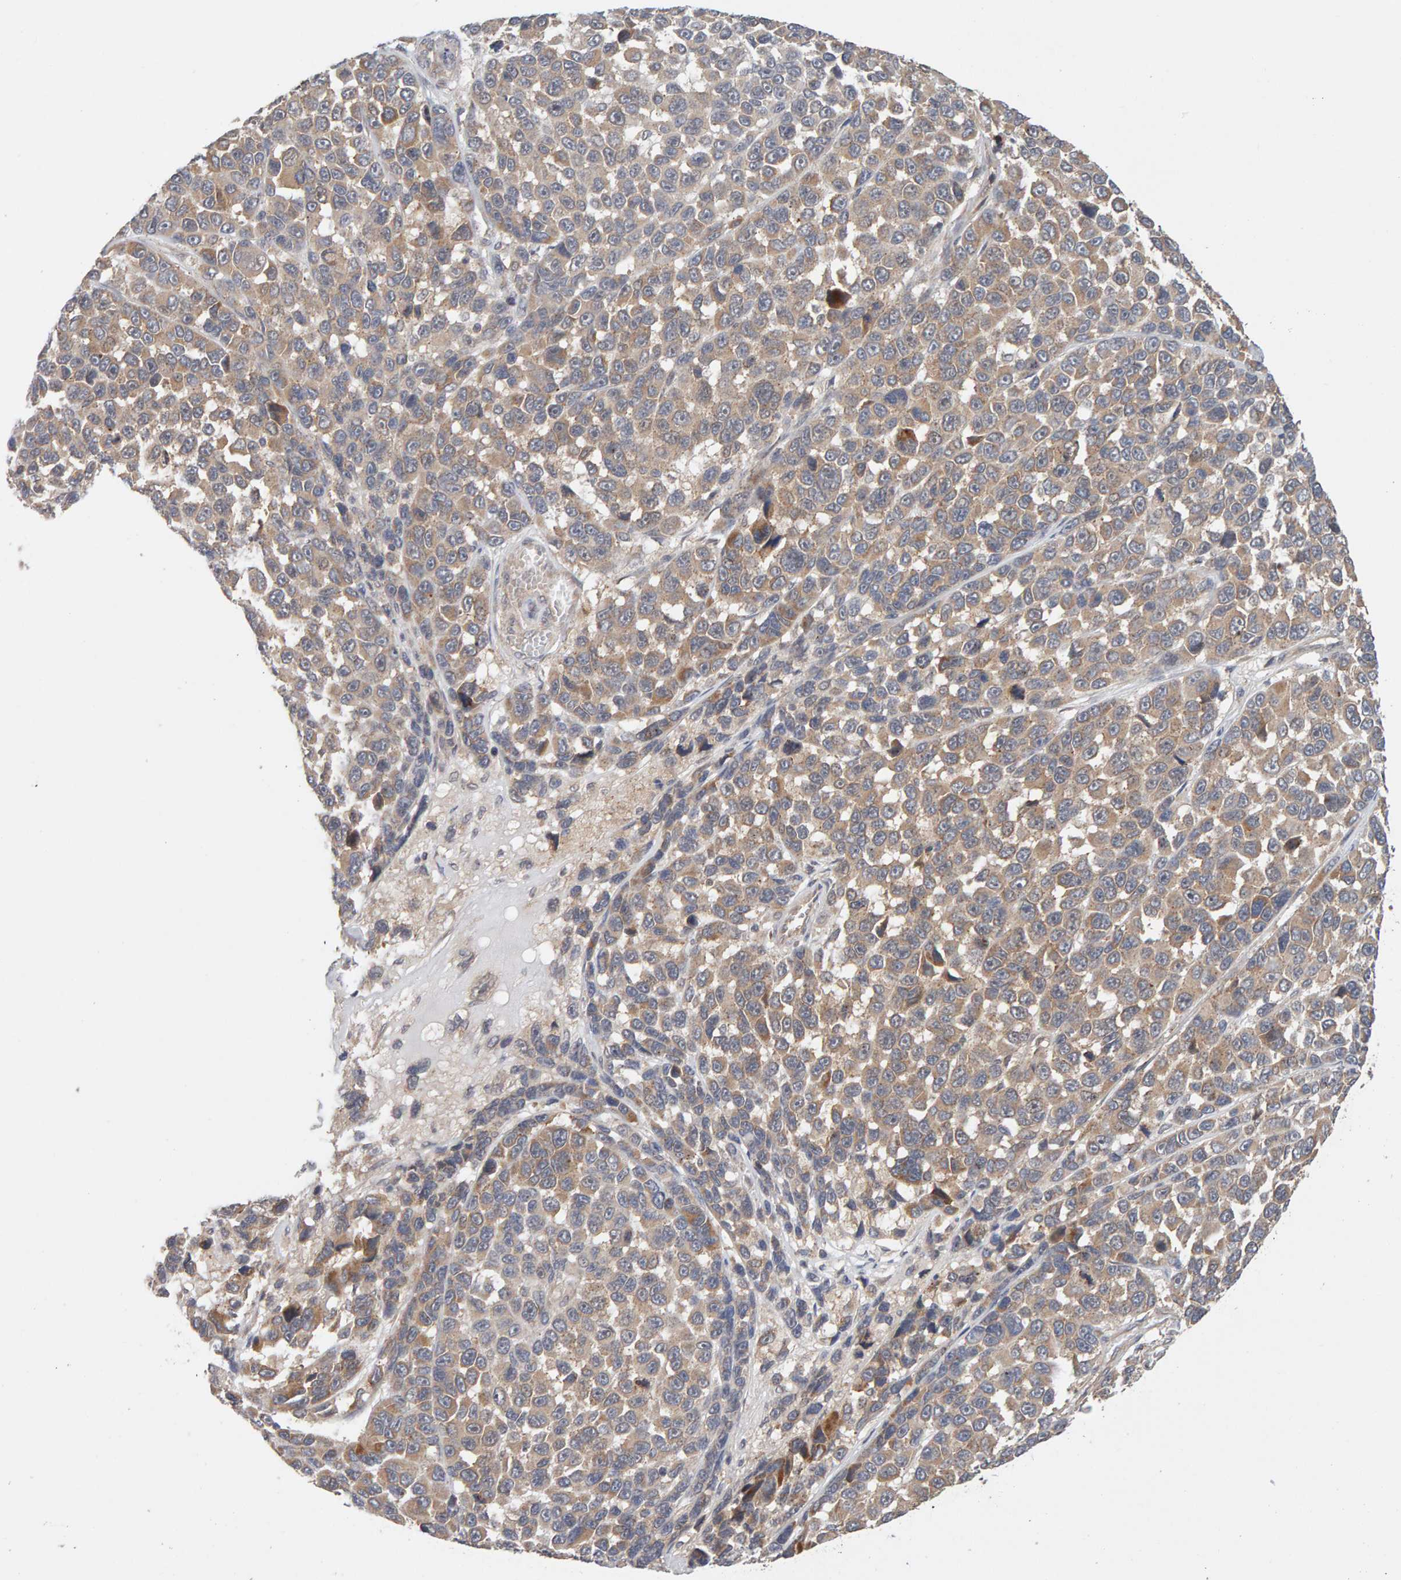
{"staining": {"intensity": "weak", "quantity": ">75%", "location": "cytoplasmic/membranous"}, "tissue": "melanoma", "cell_type": "Tumor cells", "image_type": "cancer", "snomed": [{"axis": "morphology", "description": "Malignant melanoma, NOS"}, {"axis": "topography", "description": "Skin"}], "caption": "Immunohistochemical staining of human malignant melanoma demonstrates low levels of weak cytoplasmic/membranous protein staining in approximately >75% of tumor cells.", "gene": "DNAJC7", "patient": {"sex": "male", "age": 53}}